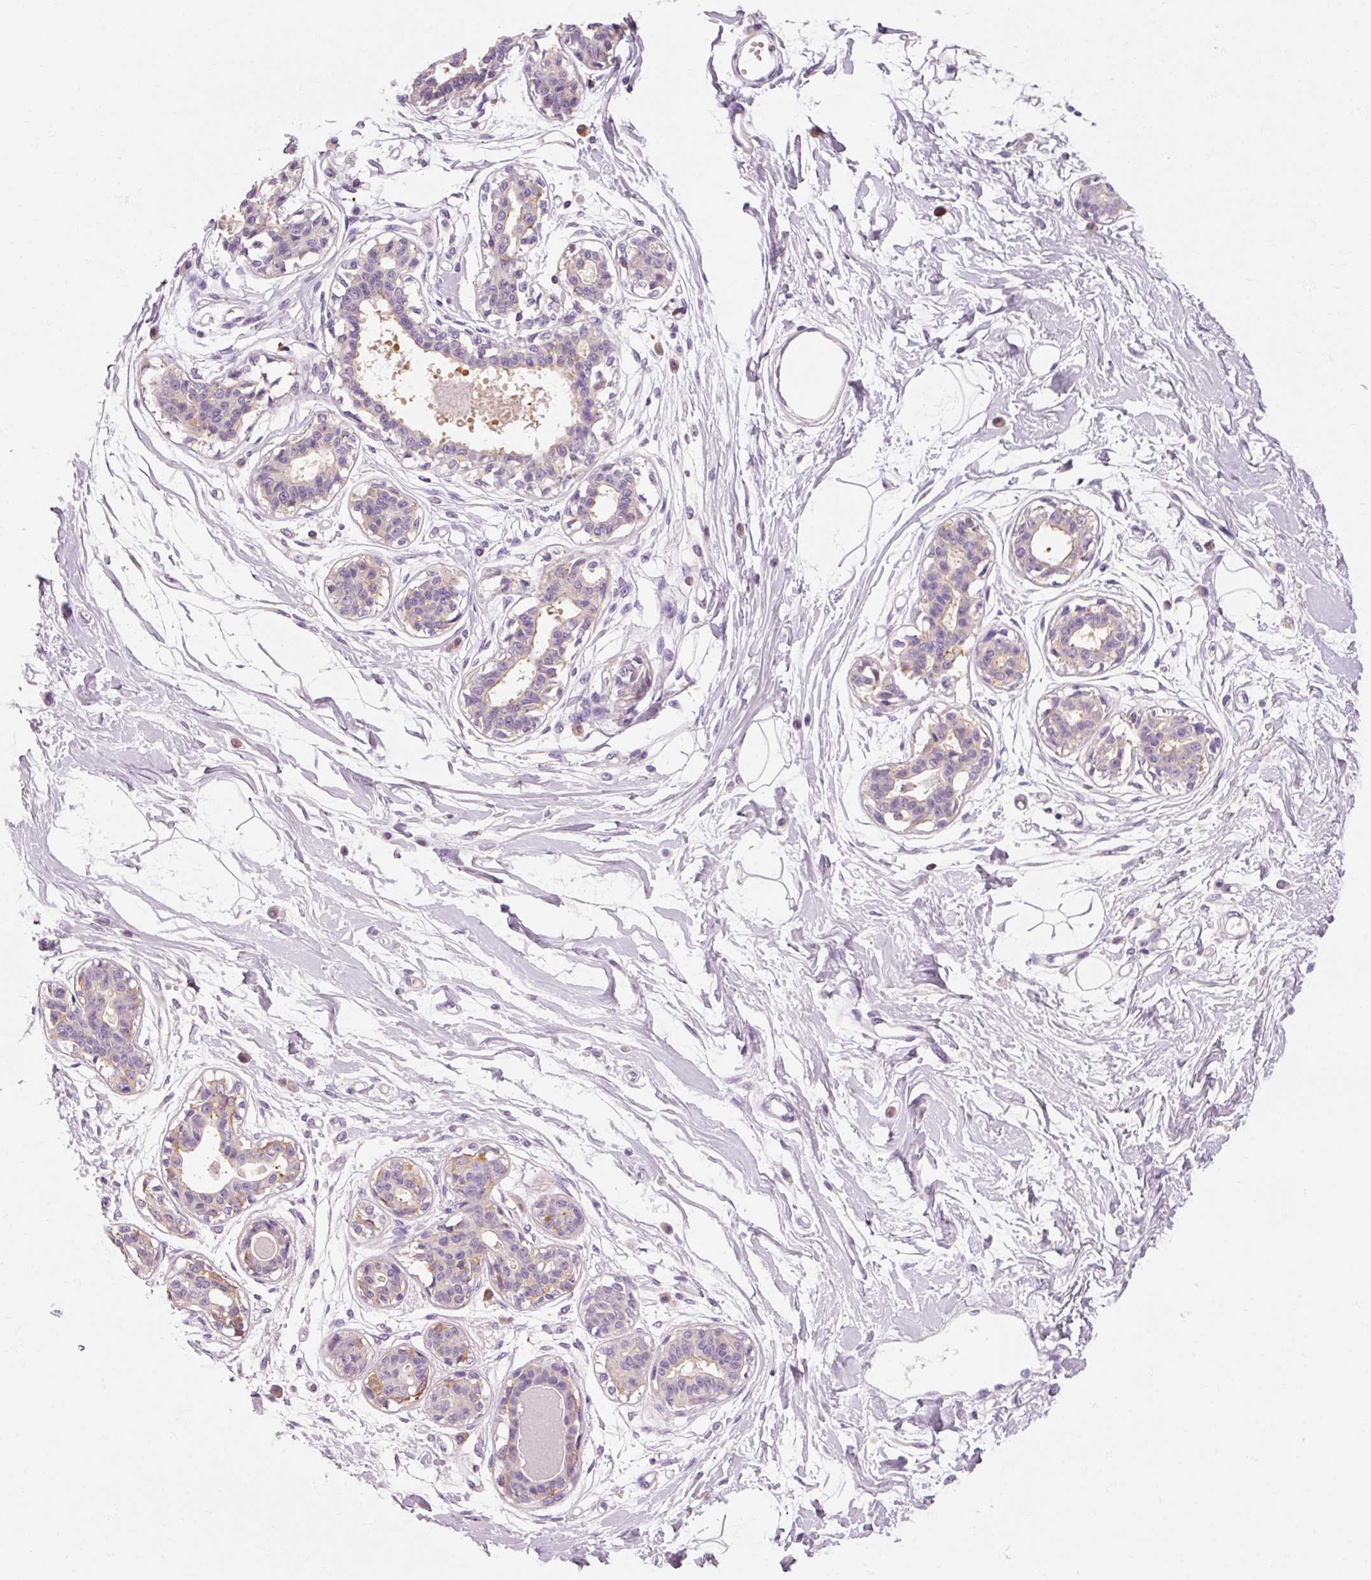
{"staining": {"intensity": "negative", "quantity": "none", "location": "none"}, "tissue": "breast", "cell_type": "Adipocytes", "image_type": "normal", "snomed": [{"axis": "morphology", "description": "Normal tissue, NOS"}, {"axis": "topography", "description": "Breast"}], "caption": "This is an immunohistochemistry (IHC) image of normal breast. There is no positivity in adipocytes.", "gene": "OR8K1", "patient": {"sex": "female", "age": 45}}